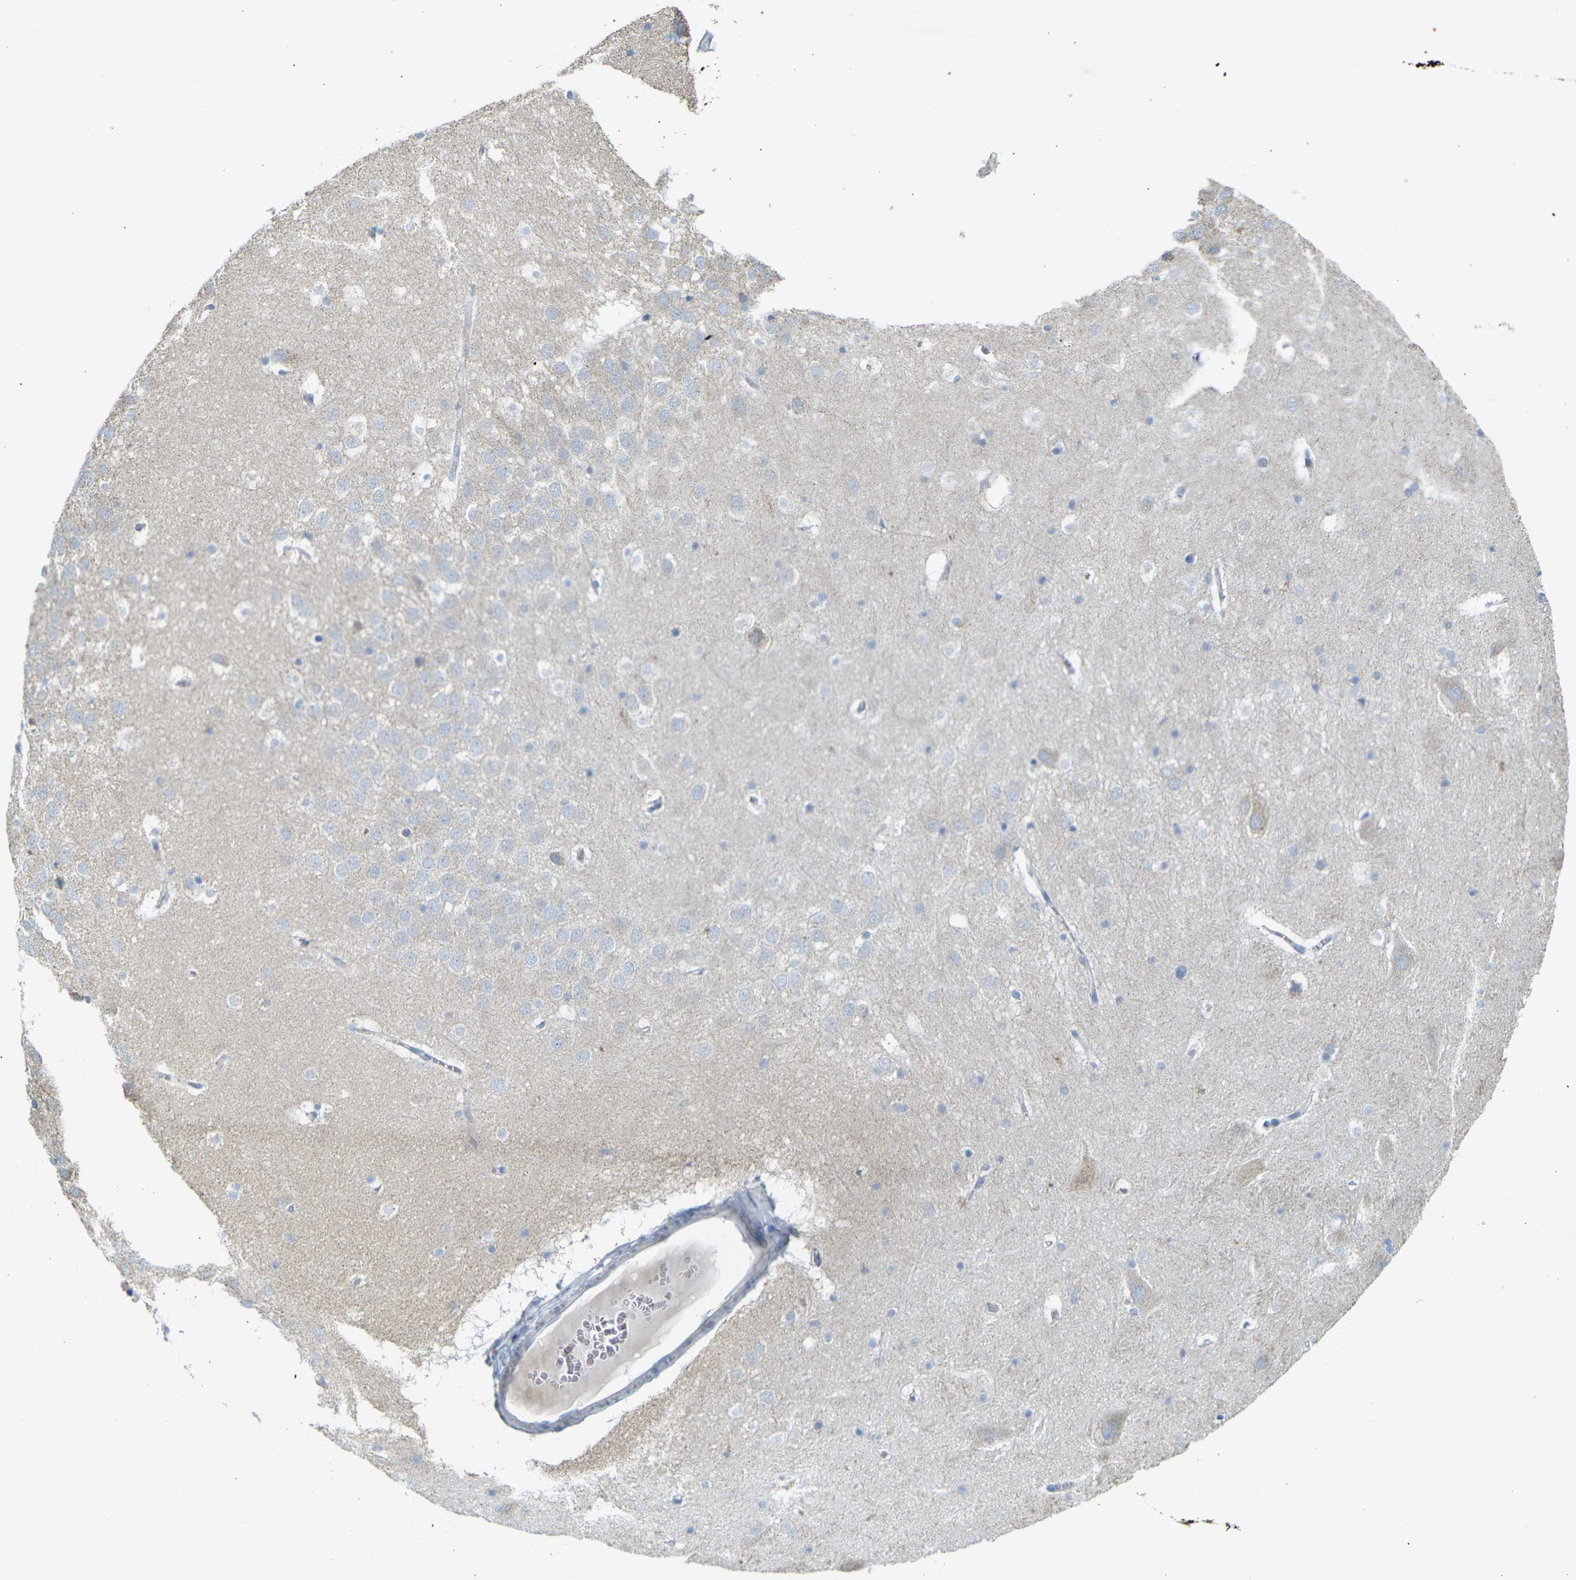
{"staining": {"intensity": "weak", "quantity": "<25%", "location": "cytoplasmic/membranous"}, "tissue": "hippocampus", "cell_type": "Glial cells", "image_type": "normal", "snomed": [{"axis": "morphology", "description": "Normal tissue, NOS"}, {"axis": "topography", "description": "Hippocampus"}], "caption": "High magnification brightfield microscopy of unremarkable hippocampus stained with DAB (brown) and counterstained with hematoxylin (blue): glial cells show no significant staining. (DAB immunohistochemistry (IHC), high magnification).", "gene": "PARD6B", "patient": {"sex": "male", "age": 45}}